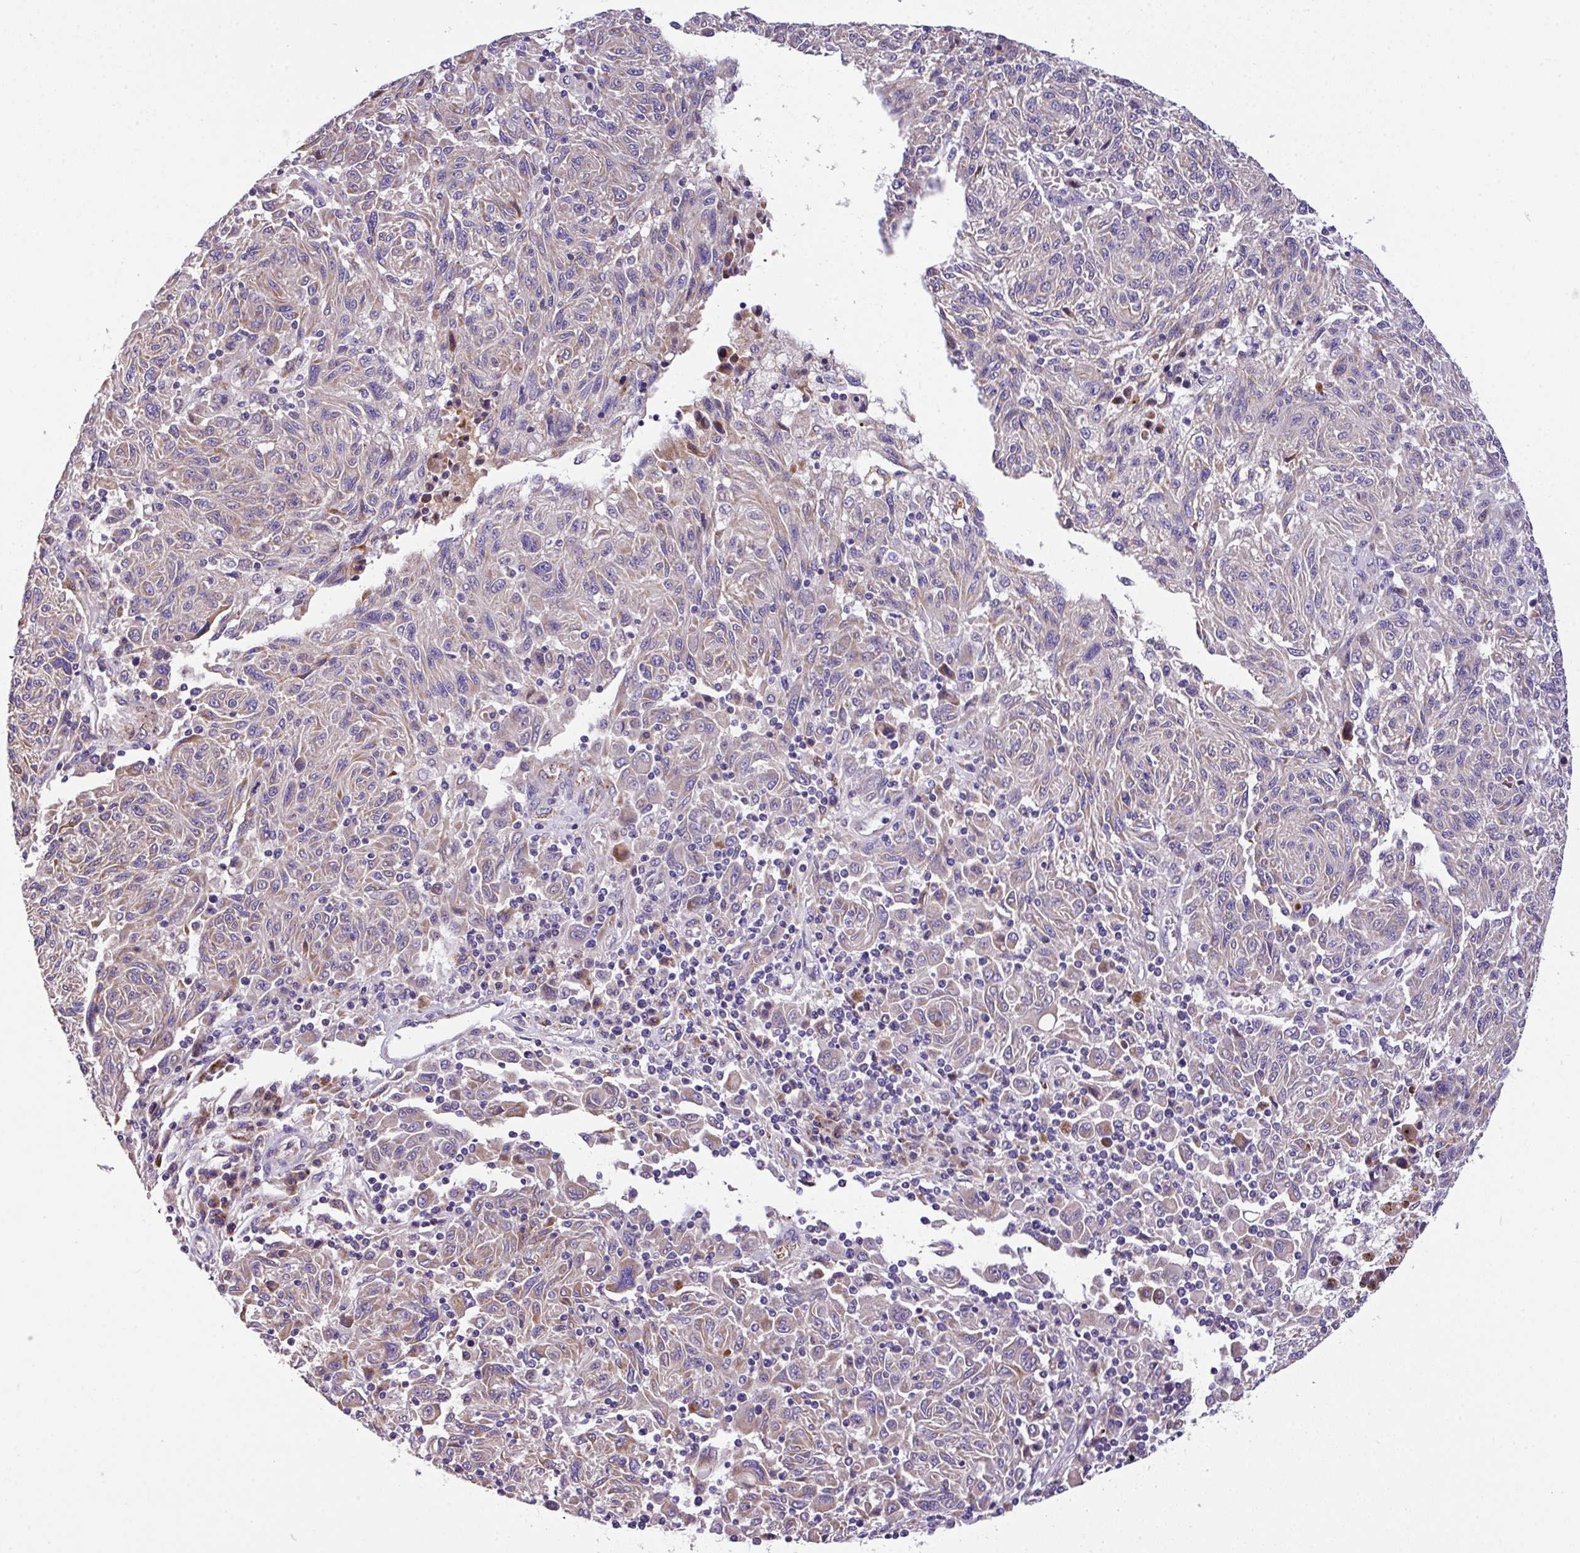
{"staining": {"intensity": "negative", "quantity": "none", "location": "none"}, "tissue": "melanoma", "cell_type": "Tumor cells", "image_type": "cancer", "snomed": [{"axis": "morphology", "description": "Malignant melanoma, NOS"}, {"axis": "topography", "description": "Skin"}], "caption": "Protein analysis of melanoma reveals no significant positivity in tumor cells.", "gene": "ANXA2R", "patient": {"sex": "male", "age": 53}}